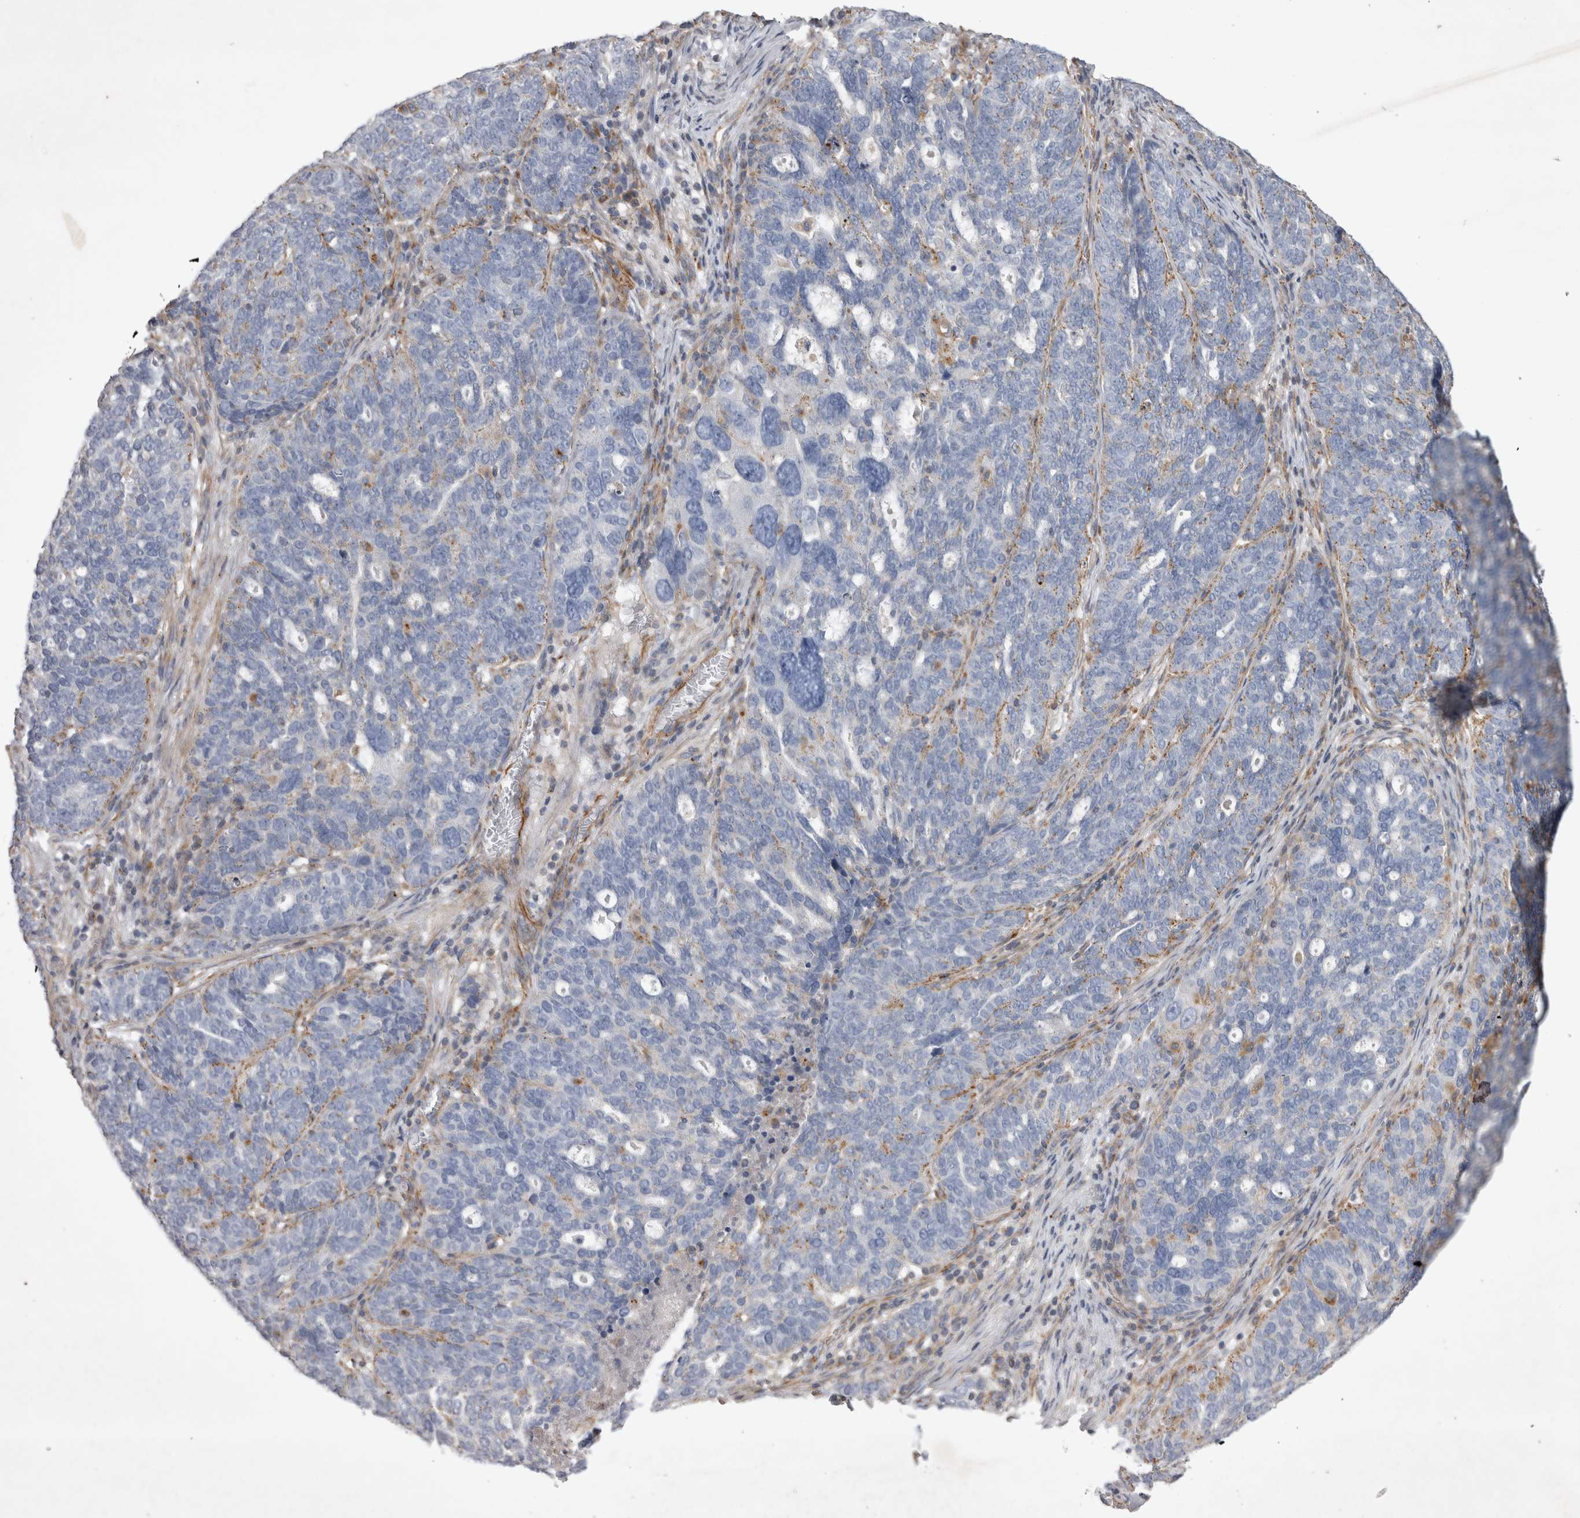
{"staining": {"intensity": "negative", "quantity": "none", "location": "none"}, "tissue": "ovarian cancer", "cell_type": "Tumor cells", "image_type": "cancer", "snomed": [{"axis": "morphology", "description": "Cystadenocarcinoma, serous, NOS"}, {"axis": "topography", "description": "Ovary"}], "caption": "This is an immunohistochemistry (IHC) image of ovarian cancer. There is no positivity in tumor cells.", "gene": "STRADB", "patient": {"sex": "female", "age": 59}}